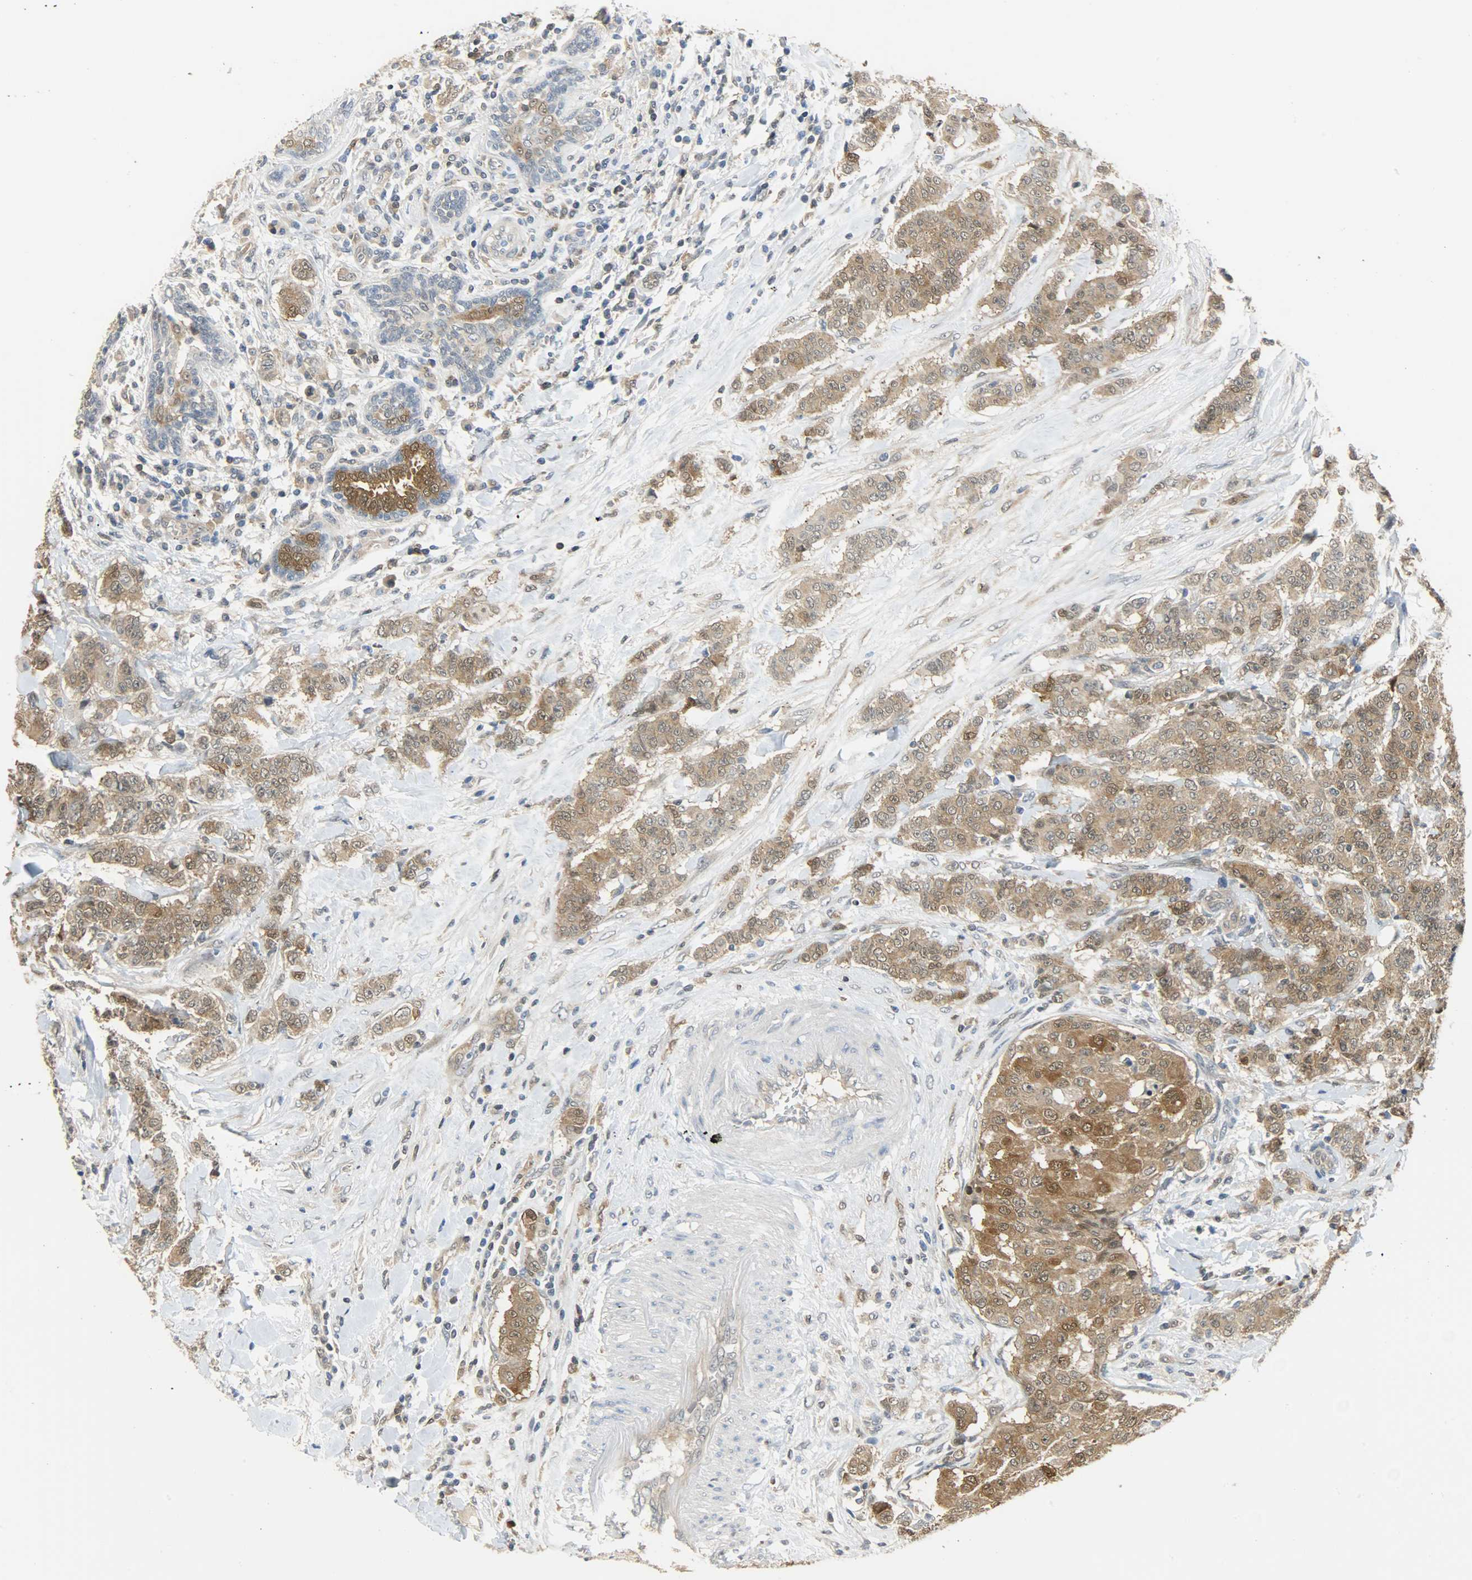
{"staining": {"intensity": "strong", "quantity": ">75%", "location": "cytoplasmic/membranous,nuclear"}, "tissue": "breast cancer", "cell_type": "Tumor cells", "image_type": "cancer", "snomed": [{"axis": "morphology", "description": "Duct carcinoma"}, {"axis": "topography", "description": "Breast"}], "caption": "Immunohistochemical staining of human invasive ductal carcinoma (breast) shows high levels of strong cytoplasmic/membranous and nuclear positivity in about >75% of tumor cells.", "gene": "EIF4EBP1", "patient": {"sex": "female", "age": 40}}